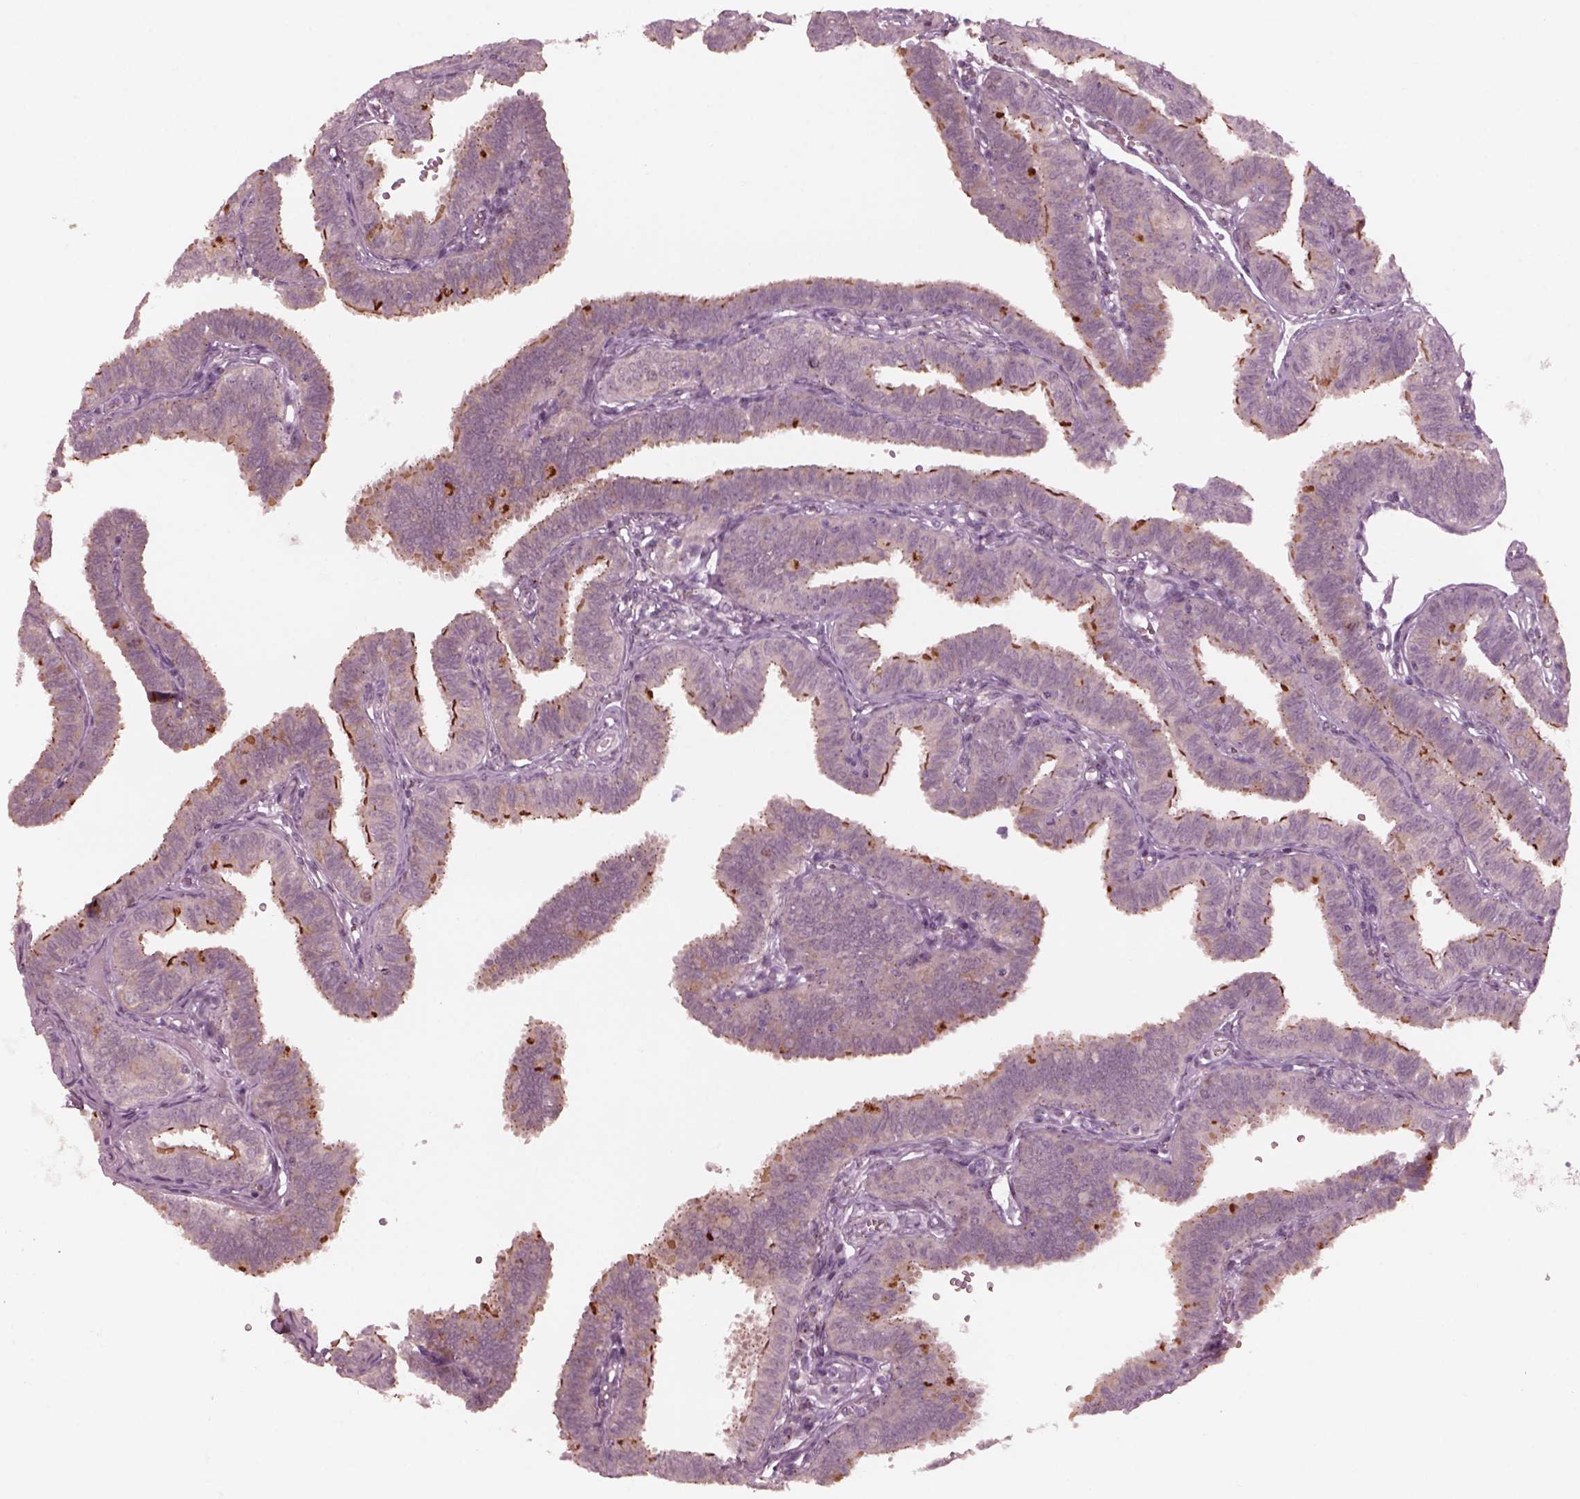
{"staining": {"intensity": "strong", "quantity": "25%-75%", "location": "cytoplasmic/membranous"}, "tissue": "fallopian tube", "cell_type": "Glandular cells", "image_type": "normal", "snomed": [{"axis": "morphology", "description": "Normal tissue, NOS"}, {"axis": "topography", "description": "Fallopian tube"}], "caption": "Fallopian tube stained with immunohistochemistry reveals strong cytoplasmic/membranous positivity in about 25%-75% of glandular cells. The staining was performed using DAB, with brown indicating positive protein expression. Nuclei are stained blue with hematoxylin.", "gene": "SAXO1", "patient": {"sex": "female", "age": 25}}